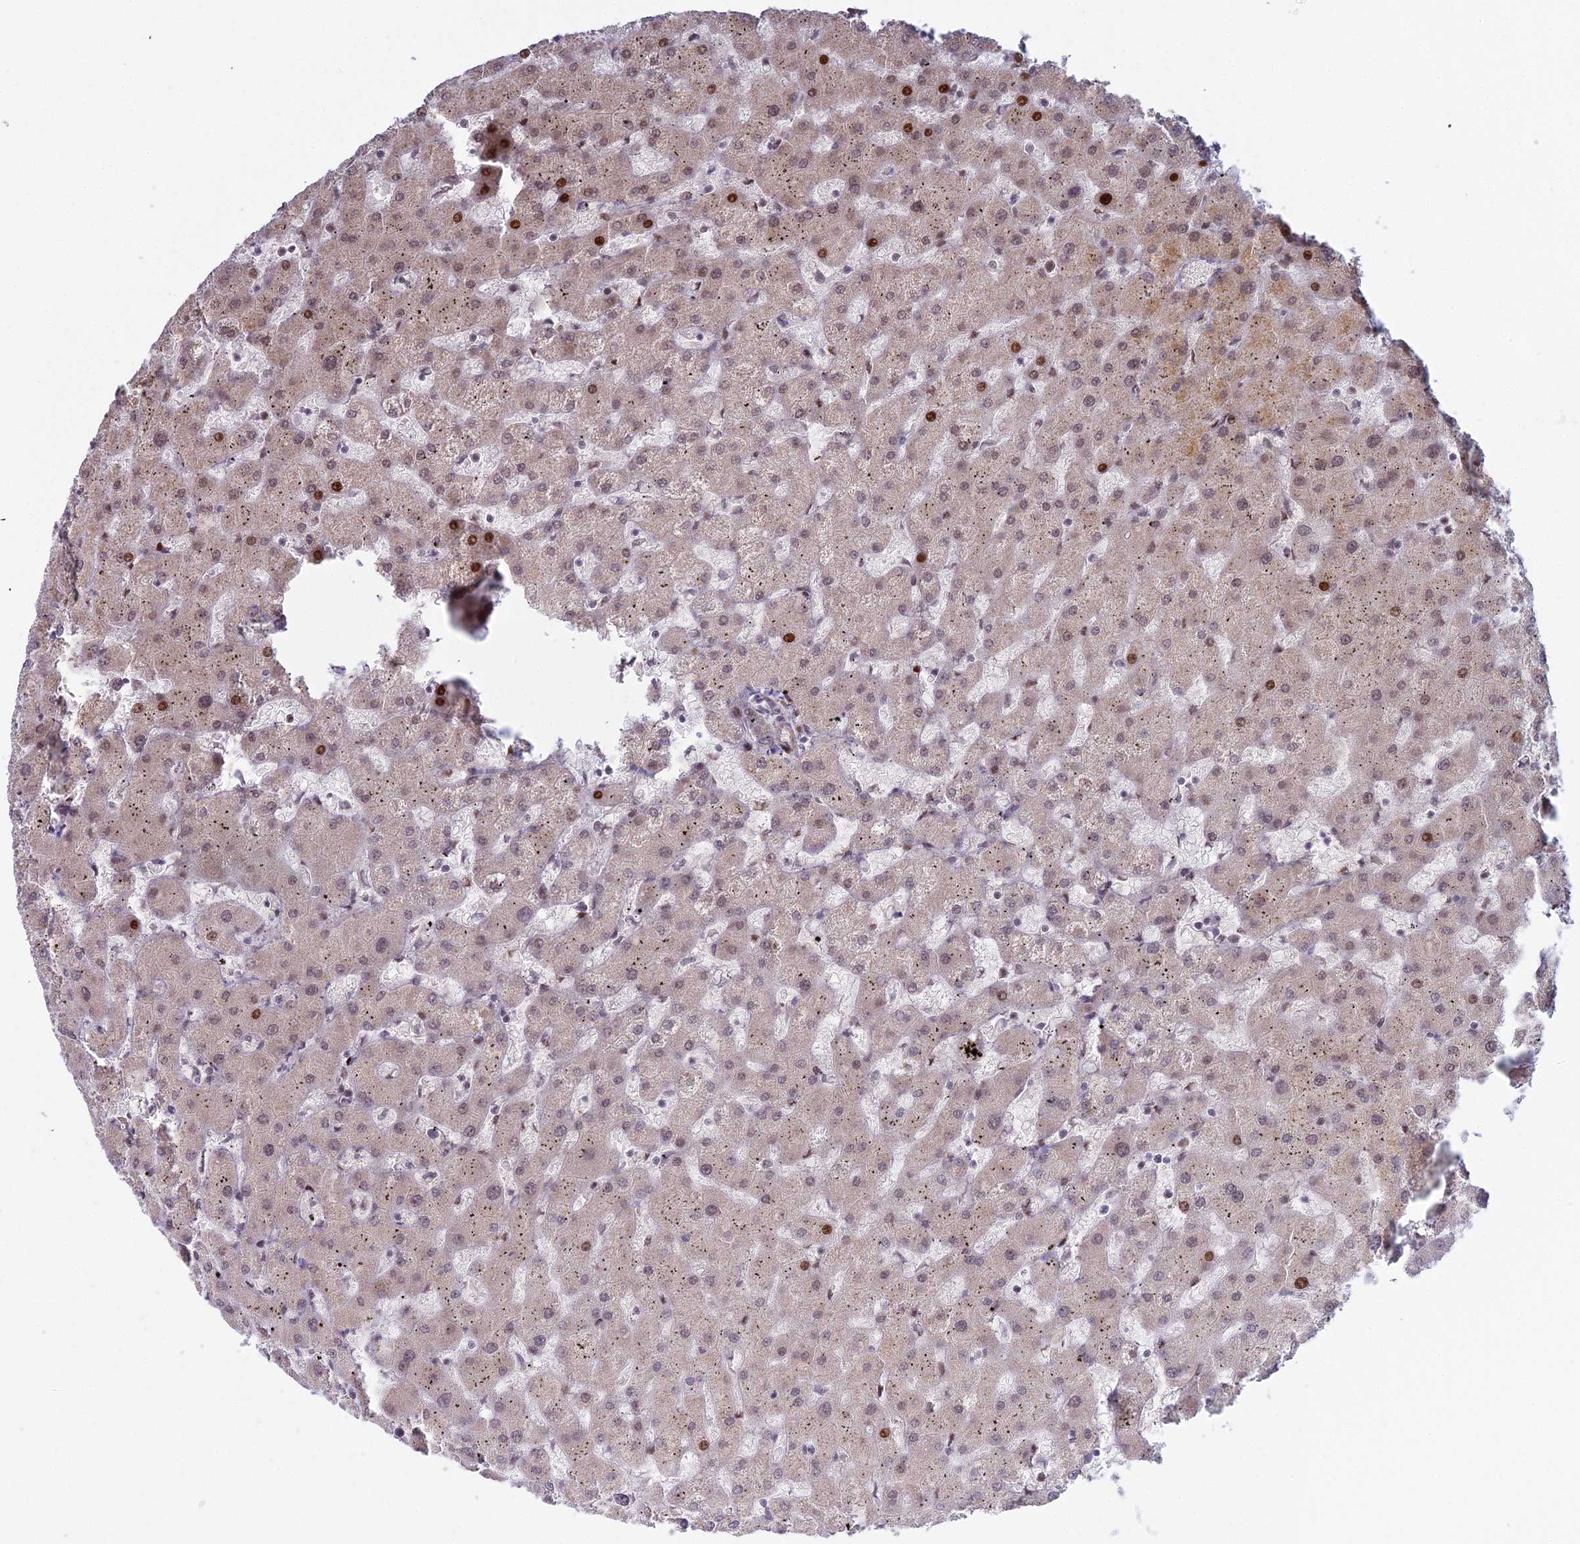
{"staining": {"intensity": "weak", "quantity": ">75%", "location": "nuclear"}, "tissue": "liver", "cell_type": "Cholangiocytes", "image_type": "normal", "snomed": [{"axis": "morphology", "description": "Normal tissue, NOS"}, {"axis": "topography", "description": "Liver"}], "caption": "Benign liver displays weak nuclear staining in approximately >75% of cholangiocytes Immunohistochemistry (ihc) stains the protein in brown and the nuclei are stained blue..", "gene": "ABCA2", "patient": {"sex": "female", "age": 63}}